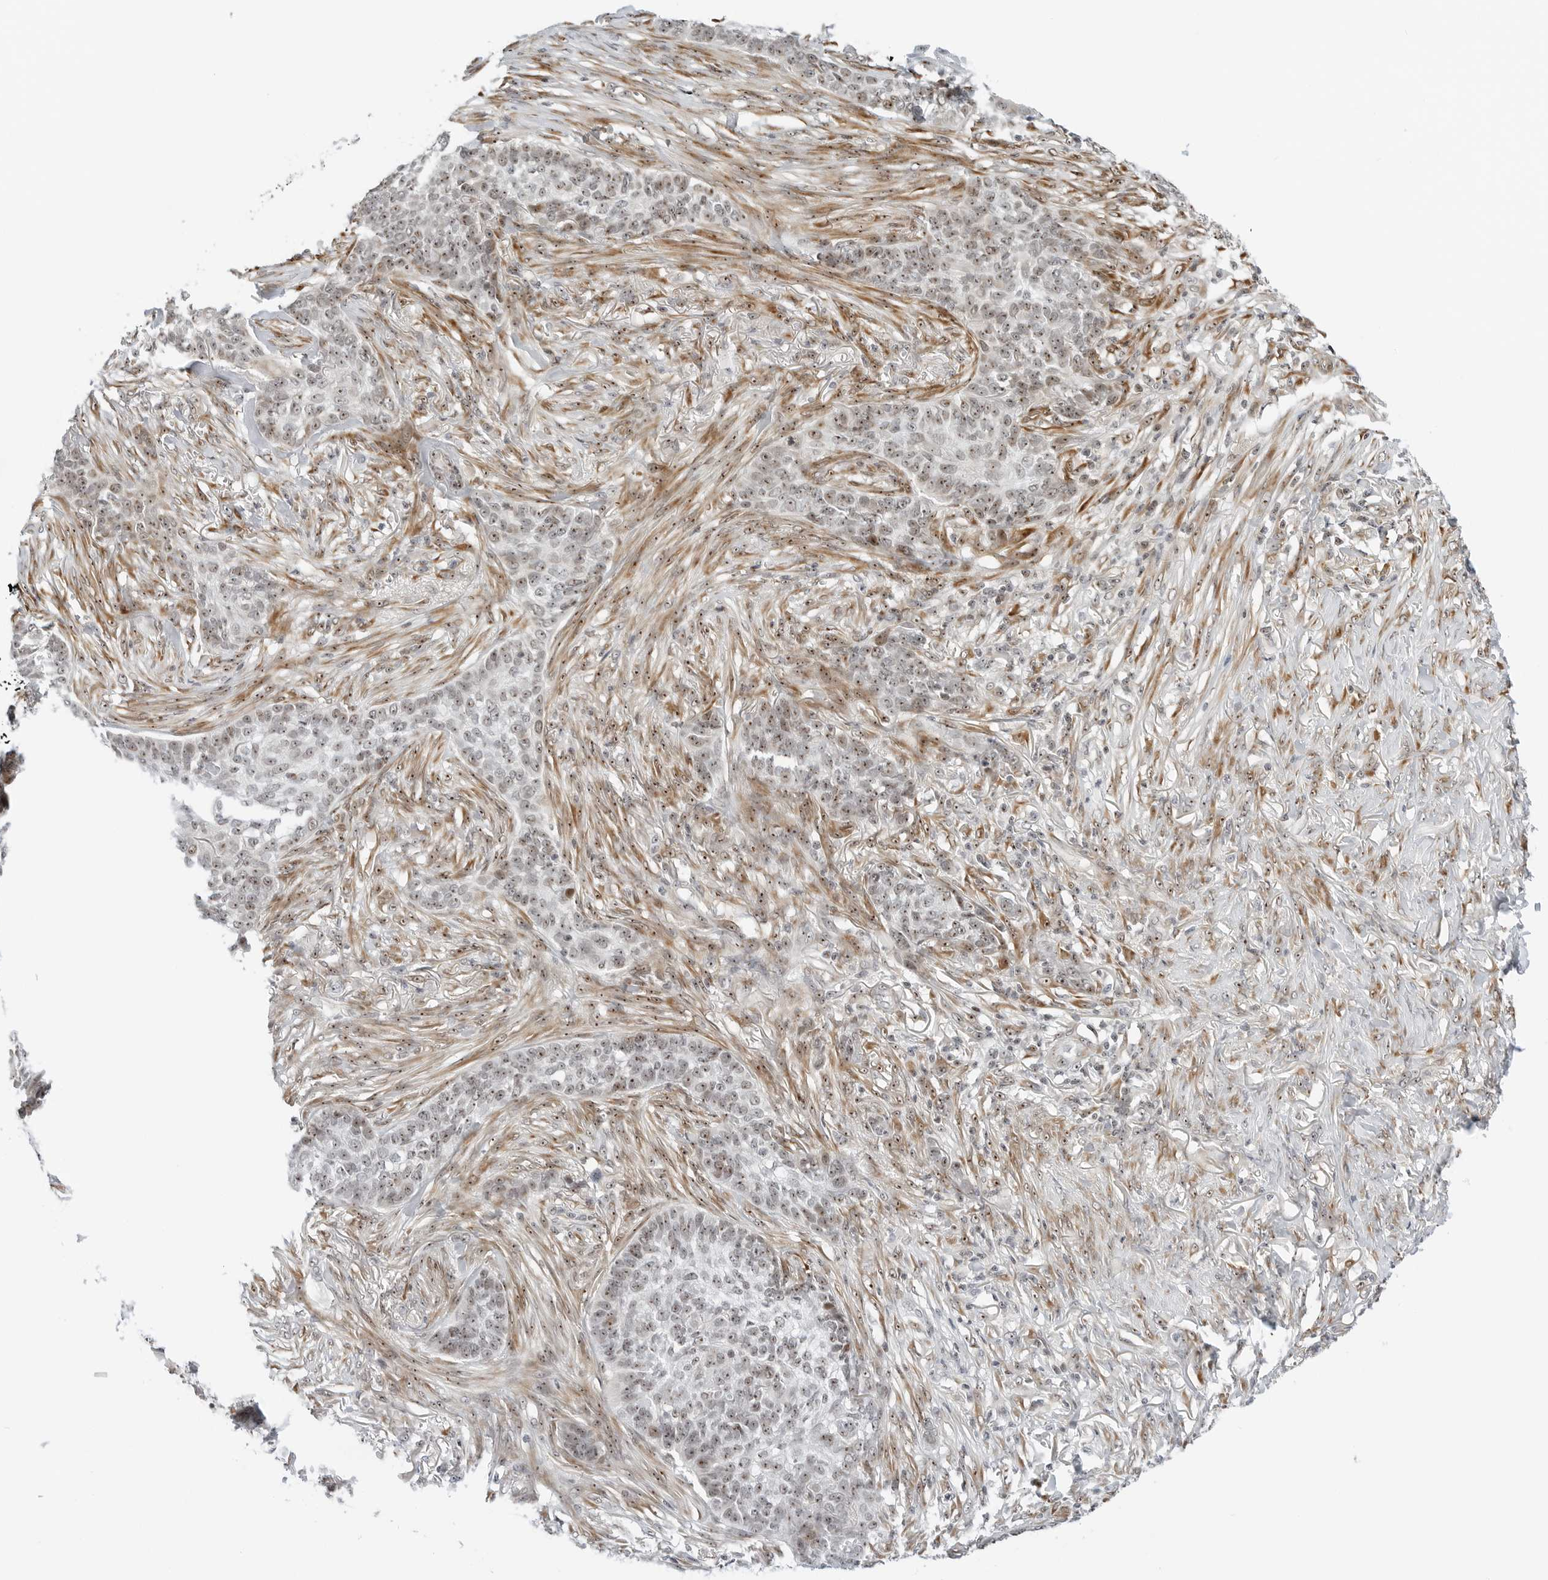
{"staining": {"intensity": "weak", "quantity": ">75%", "location": "nuclear"}, "tissue": "skin cancer", "cell_type": "Tumor cells", "image_type": "cancer", "snomed": [{"axis": "morphology", "description": "Basal cell carcinoma"}, {"axis": "topography", "description": "Skin"}], "caption": "DAB immunohistochemical staining of human skin basal cell carcinoma exhibits weak nuclear protein positivity in approximately >75% of tumor cells. Nuclei are stained in blue.", "gene": "RIMKLA", "patient": {"sex": "male", "age": 85}}